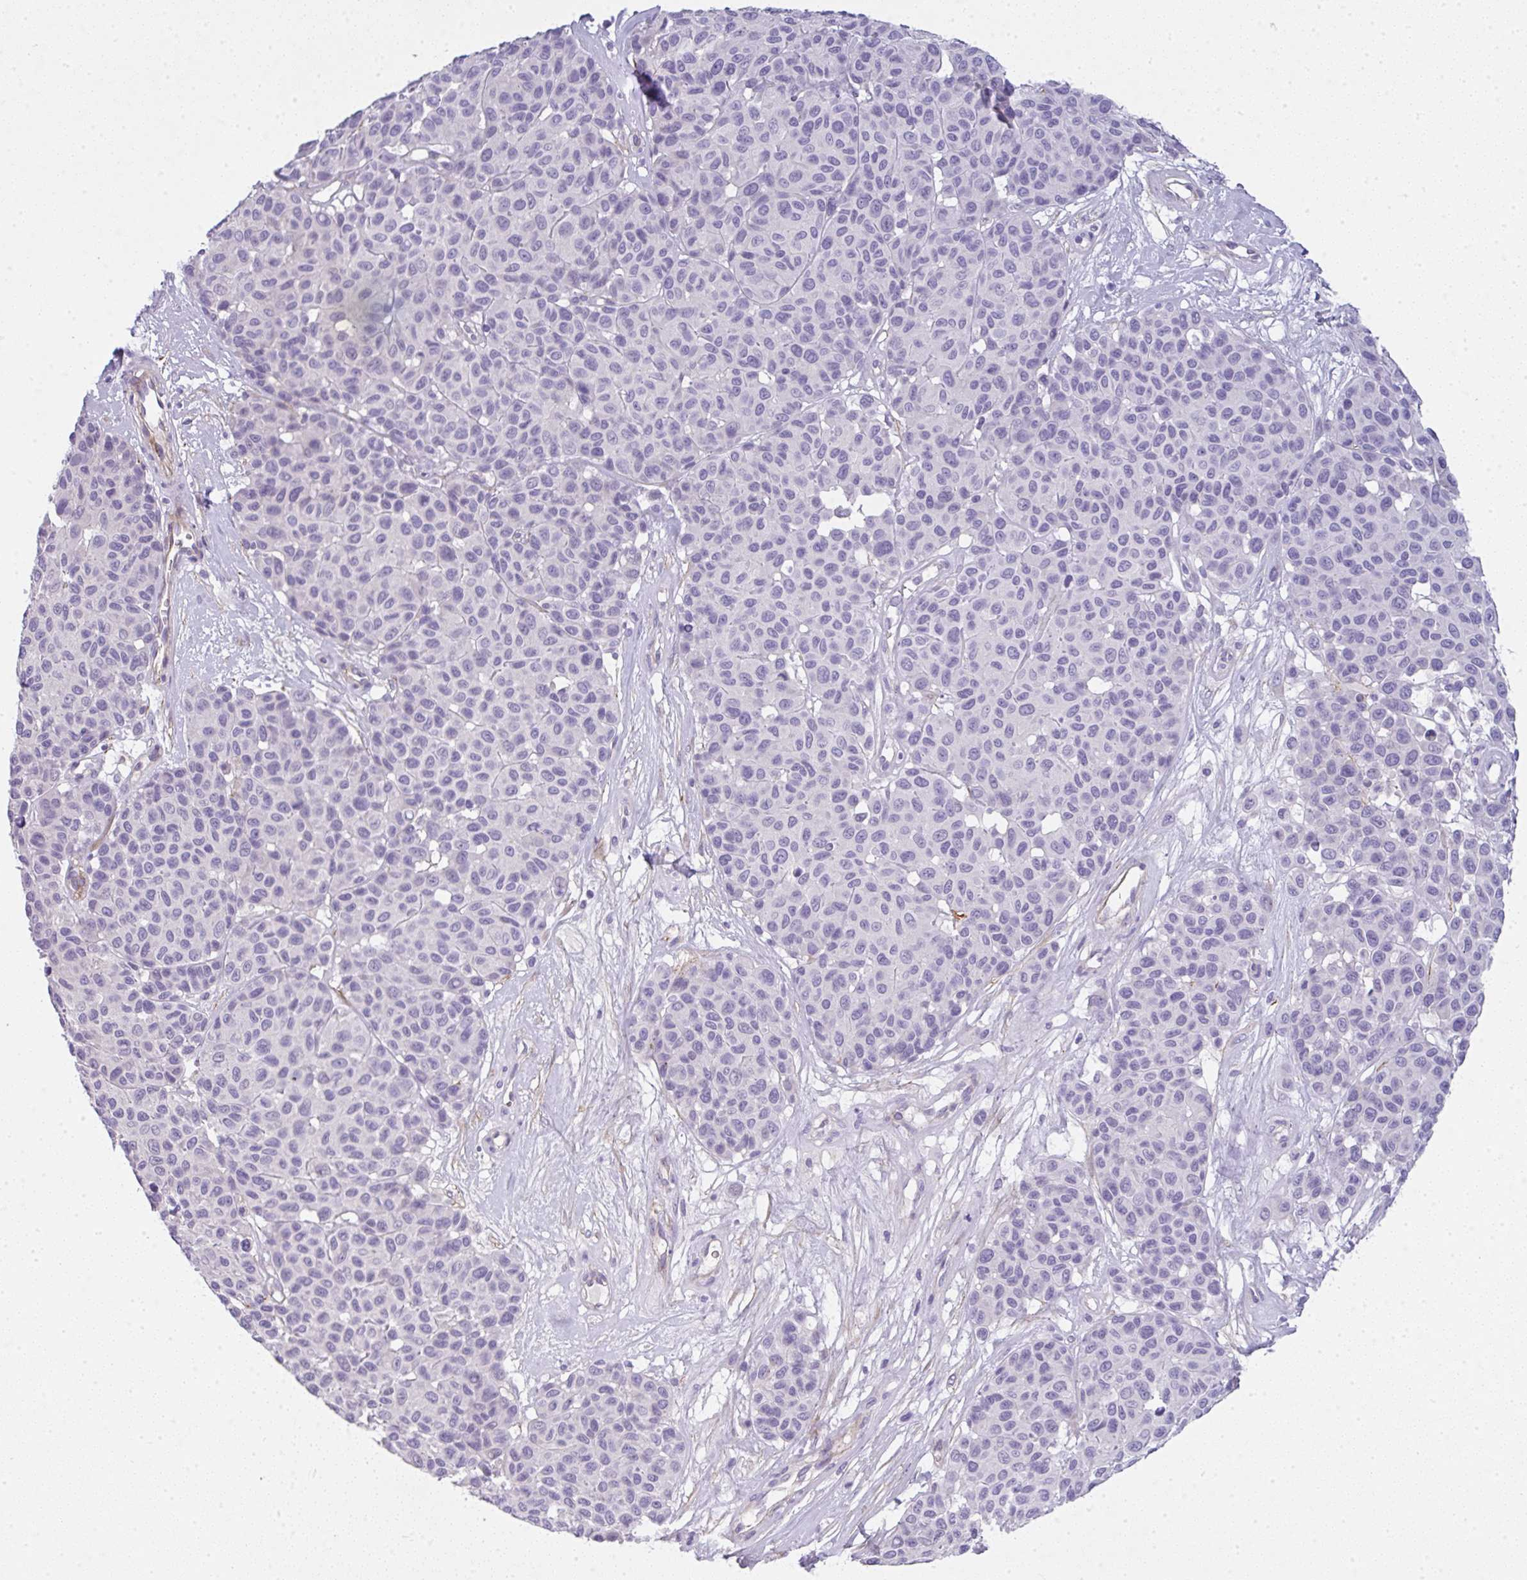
{"staining": {"intensity": "negative", "quantity": "none", "location": "none"}, "tissue": "melanoma", "cell_type": "Tumor cells", "image_type": "cancer", "snomed": [{"axis": "morphology", "description": "Malignant melanoma, NOS"}, {"axis": "topography", "description": "Skin"}], "caption": "An immunohistochemistry image of melanoma is shown. There is no staining in tumor cells of melanoma.", "gene": "LPAR4", "patient": {"sex": "female", "age": 66}}